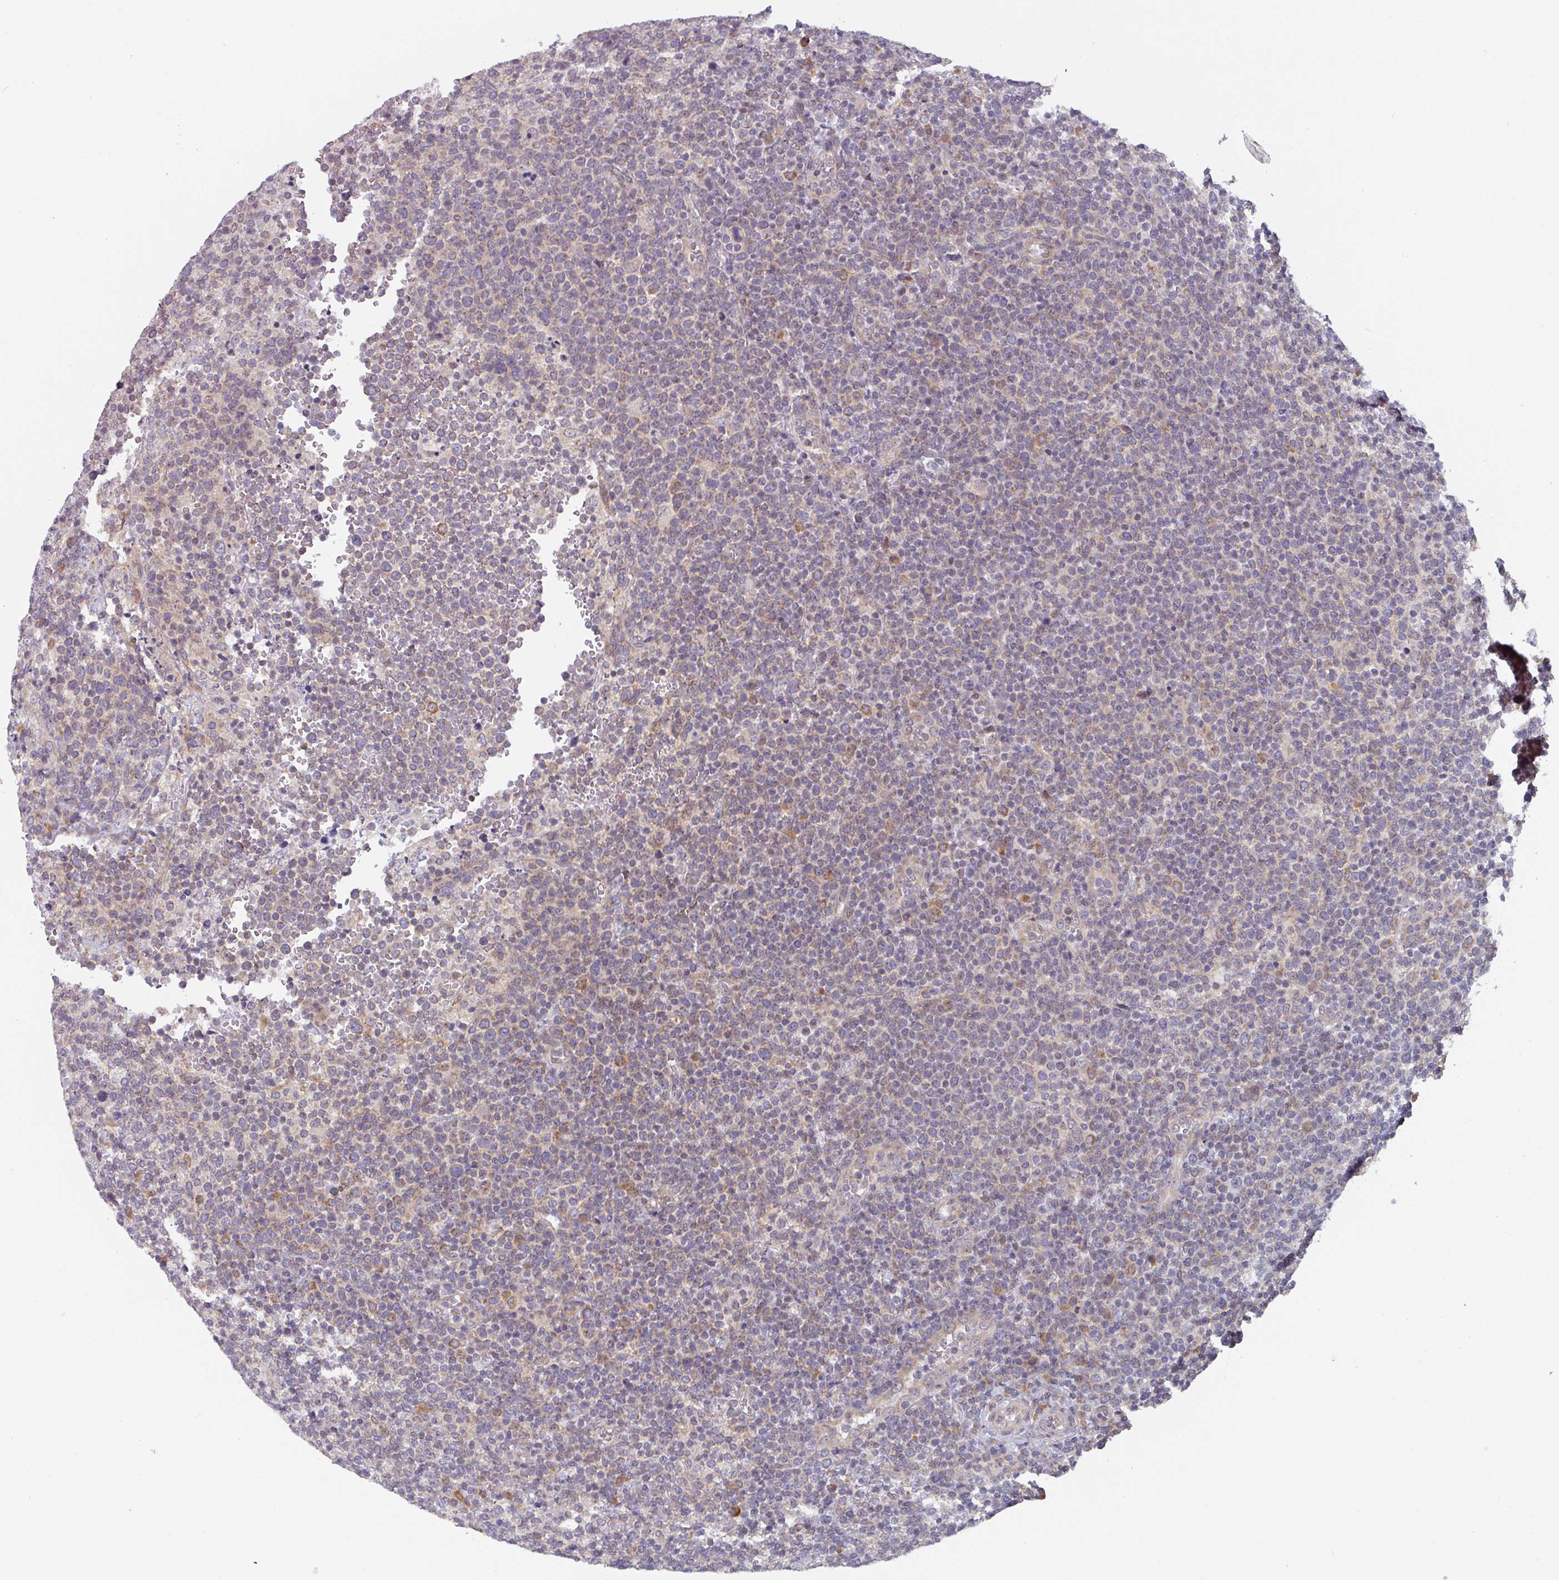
{"staining": {"intensity": "negative", "quantity": "none", "location": "none"}, "tissue": "lymphoma", "cell_type": "Tumor cells", "image_type": "cancer", "snomed": [{"axis": "morphology", "description": "Malignant lymphoma, non-Hodgkin's type, High grade"}, {"axis": "topography", "description": "Lymph node"}], "caption": "Protein analysis of lymphoma reveals no significant staining in tumor cells.", "gene": "TAPT1", "patient": {"sex": "male", "age": 61}}